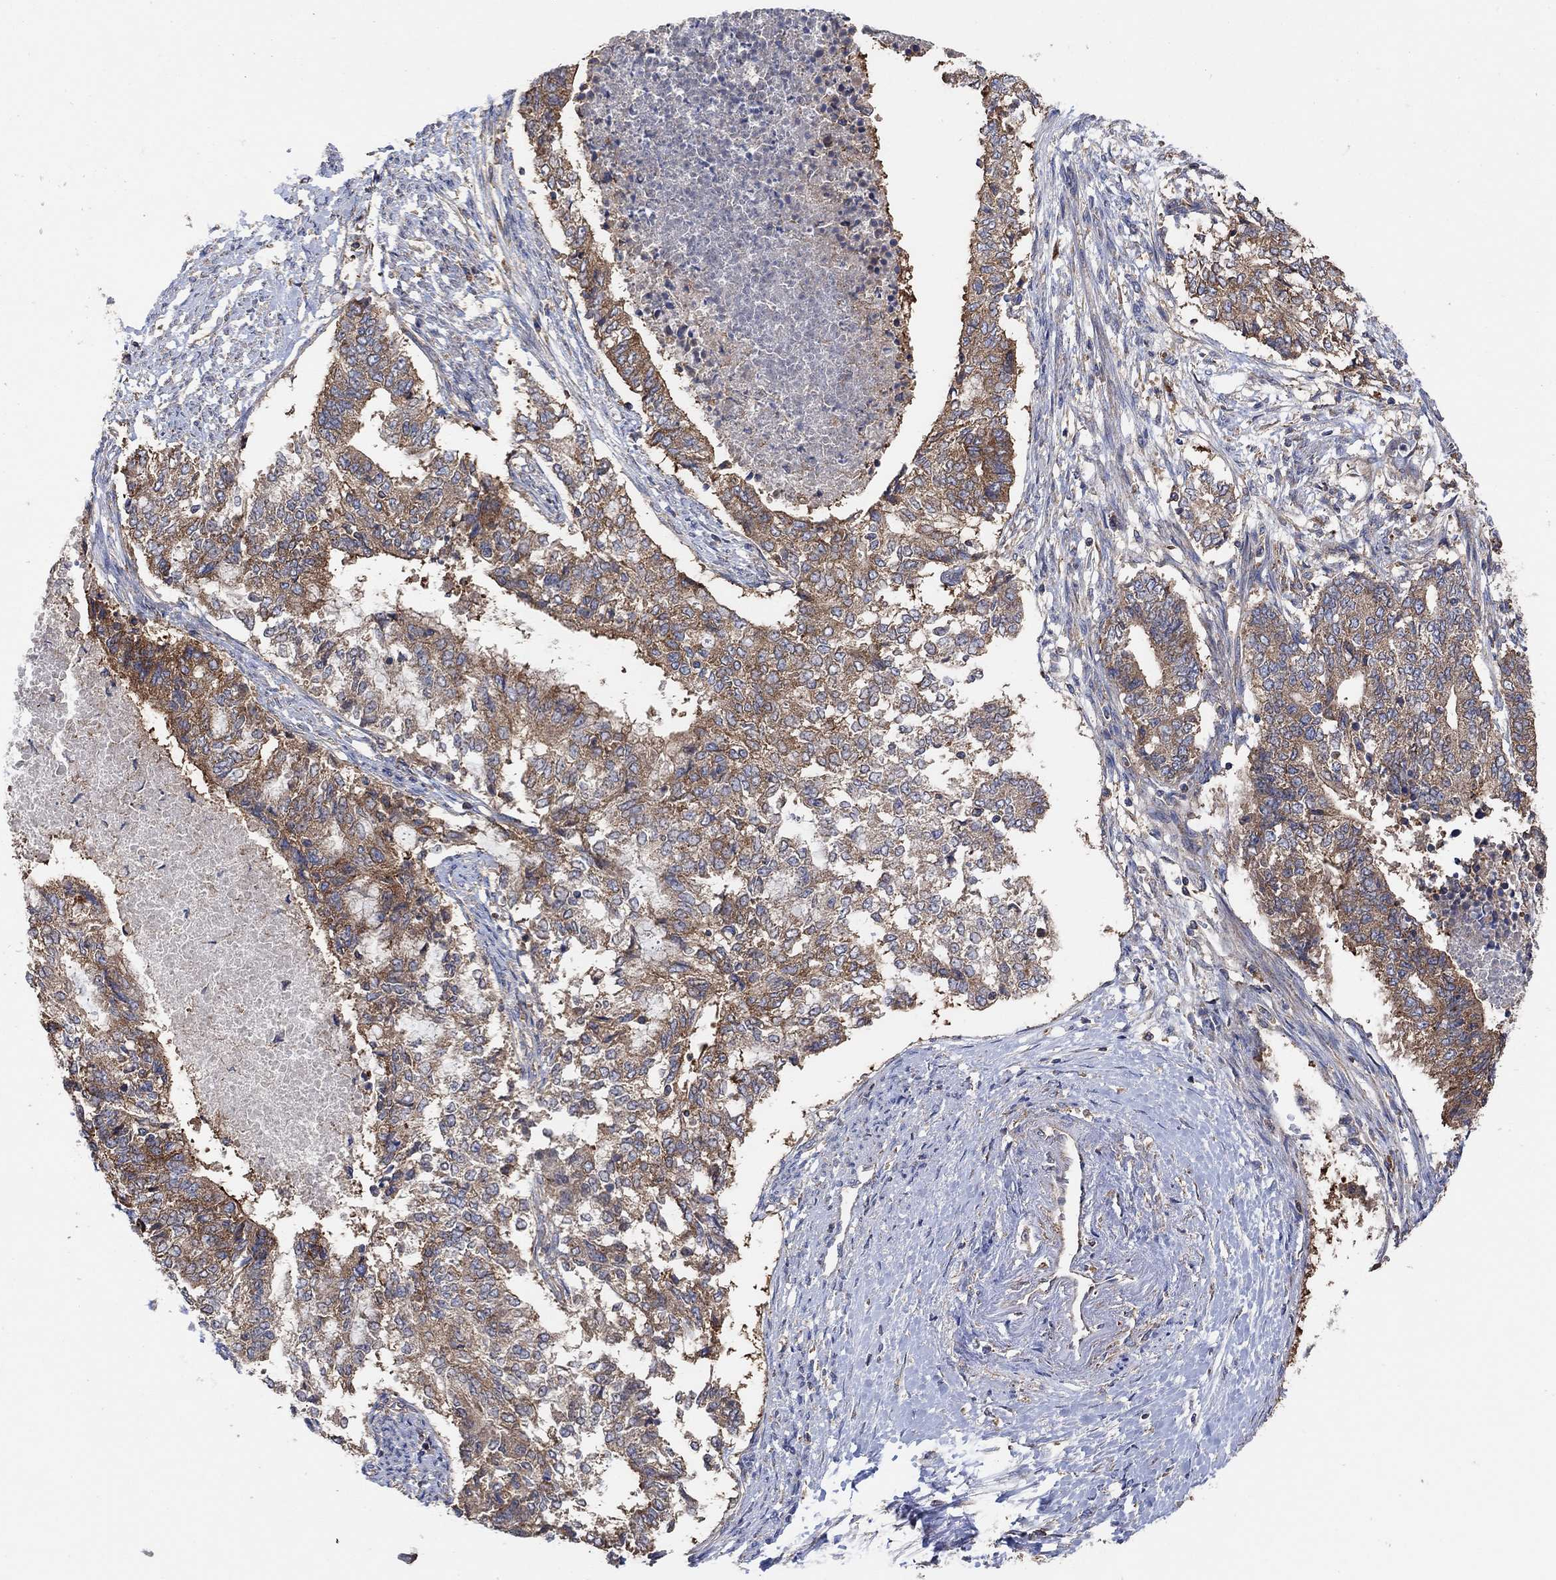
{"staining": {"intensity": "strong", "quantity": "25%-75%", "location": "cytoplasmic/membranous"}, "tissue": "endometrial cancer", "cell_type": "Tumor cells", "image_type": "cancer", "snomed": [{"axis": "morphology", "description": "Adenocarcinoma, NOS"}, {"axis": "topography", "description": "Endometrium"}], "caption": "An image of human endometrial cancer (adenocarcinoma) stained for a protein exhibits strong cytoplasmic/membranous brown staining in tumor cells. The staining was performed using DAB (3,3'-diaminobenzidine) to visualize the protein expression in brown, while the nuclei were stained in blue with hematoxylin (Magnification: 20x).", "gene": "BLOC1S3", "patient": {"sex": "female", "age": 65}}